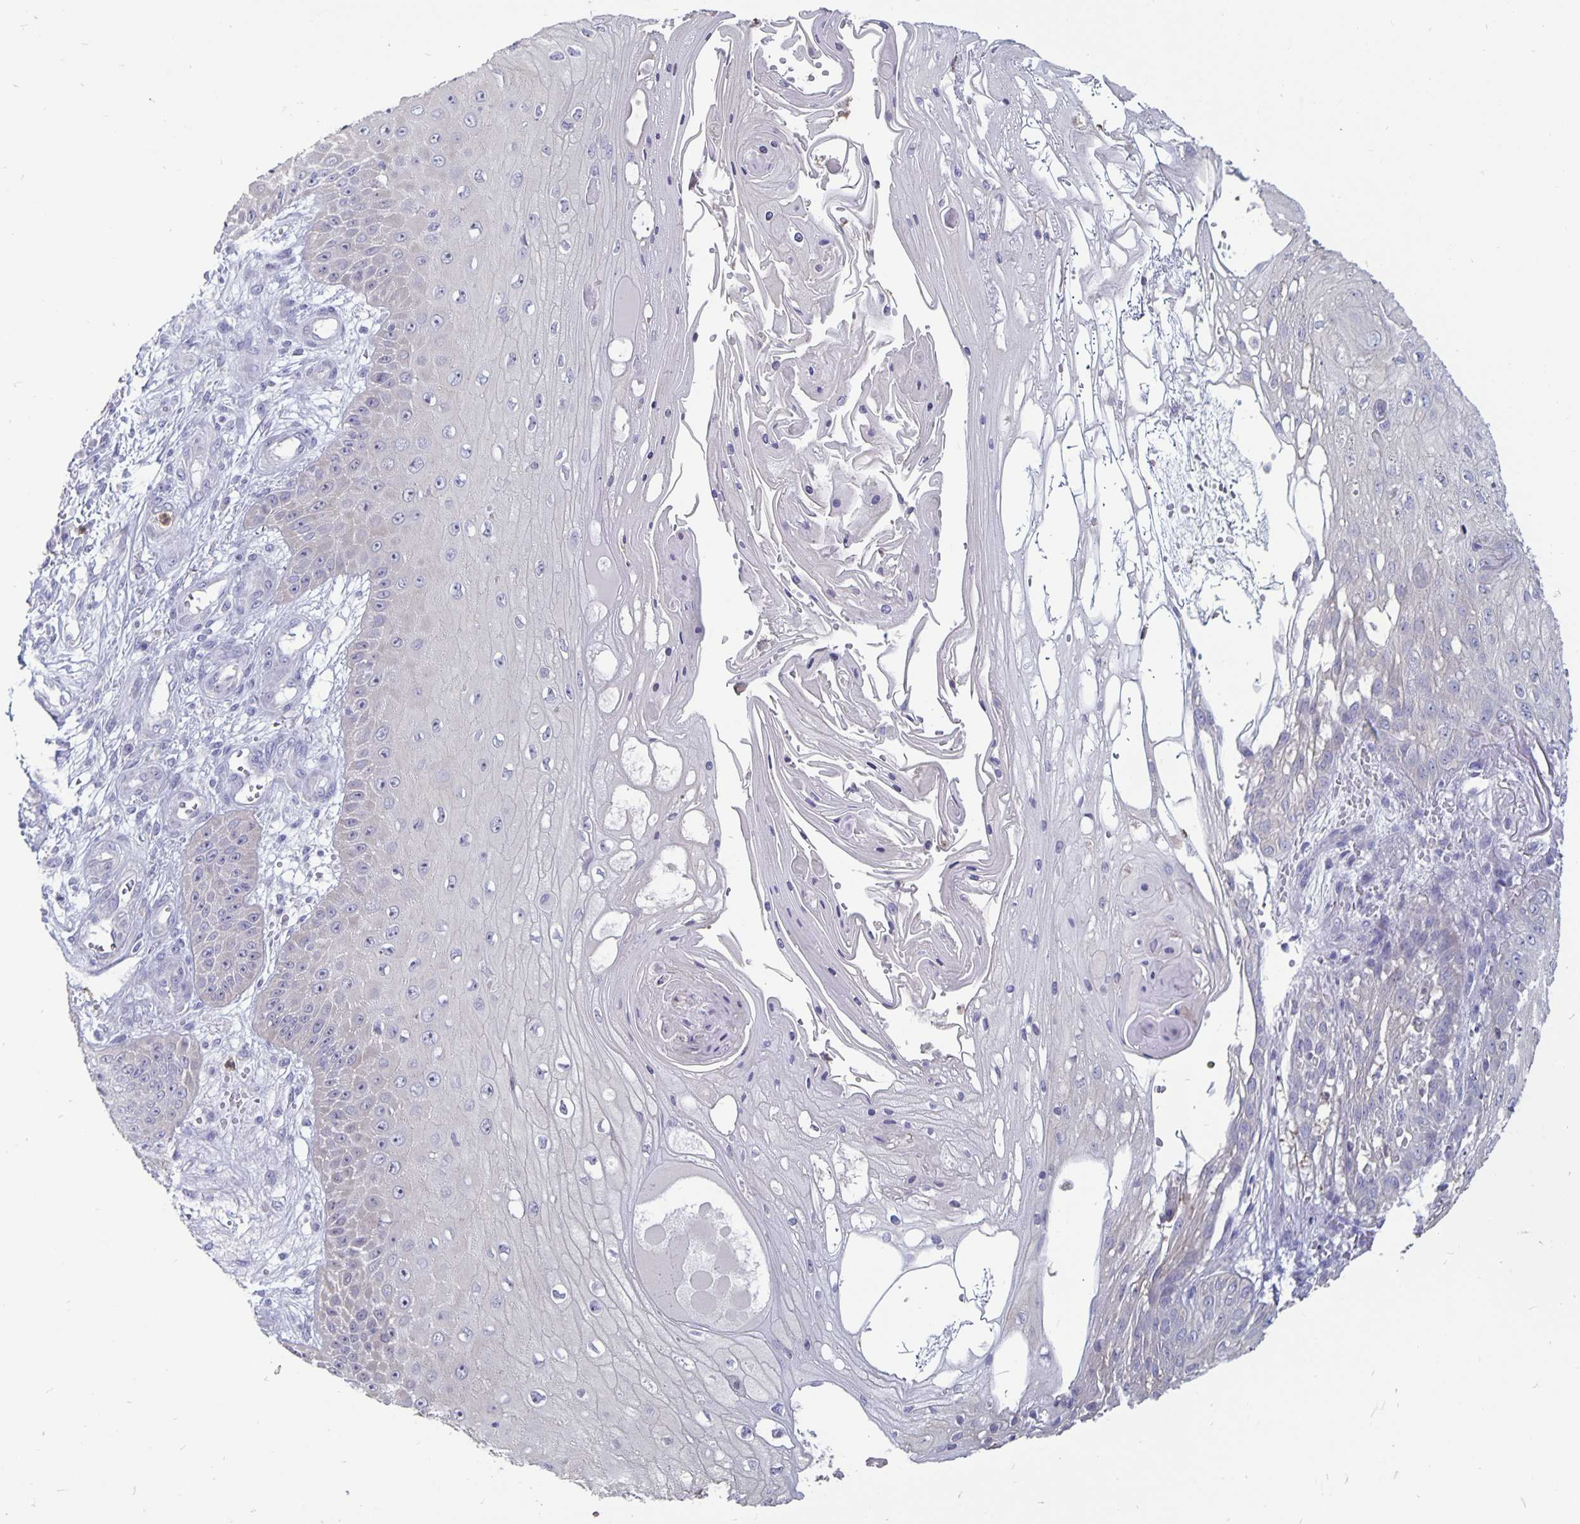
{"staining": {"intensity": "negative", "quantity": "none", "location": "none"}, "tissue": "skin cancer", "cell_type": "Tumor cells", "image_type": "cancer", "snomed": [{"axis": "morphology", "description": "Squamous cell carcinoma, NOS"}, {"axis": "topography", "description": "Skin"}], "caption": "This is an IHC image of human skin cancer (squamous cell carcinoma). There is no staining in tumor cells.", "gene": "PLCB3", "patient": {"sex": "male", "age": 70}}